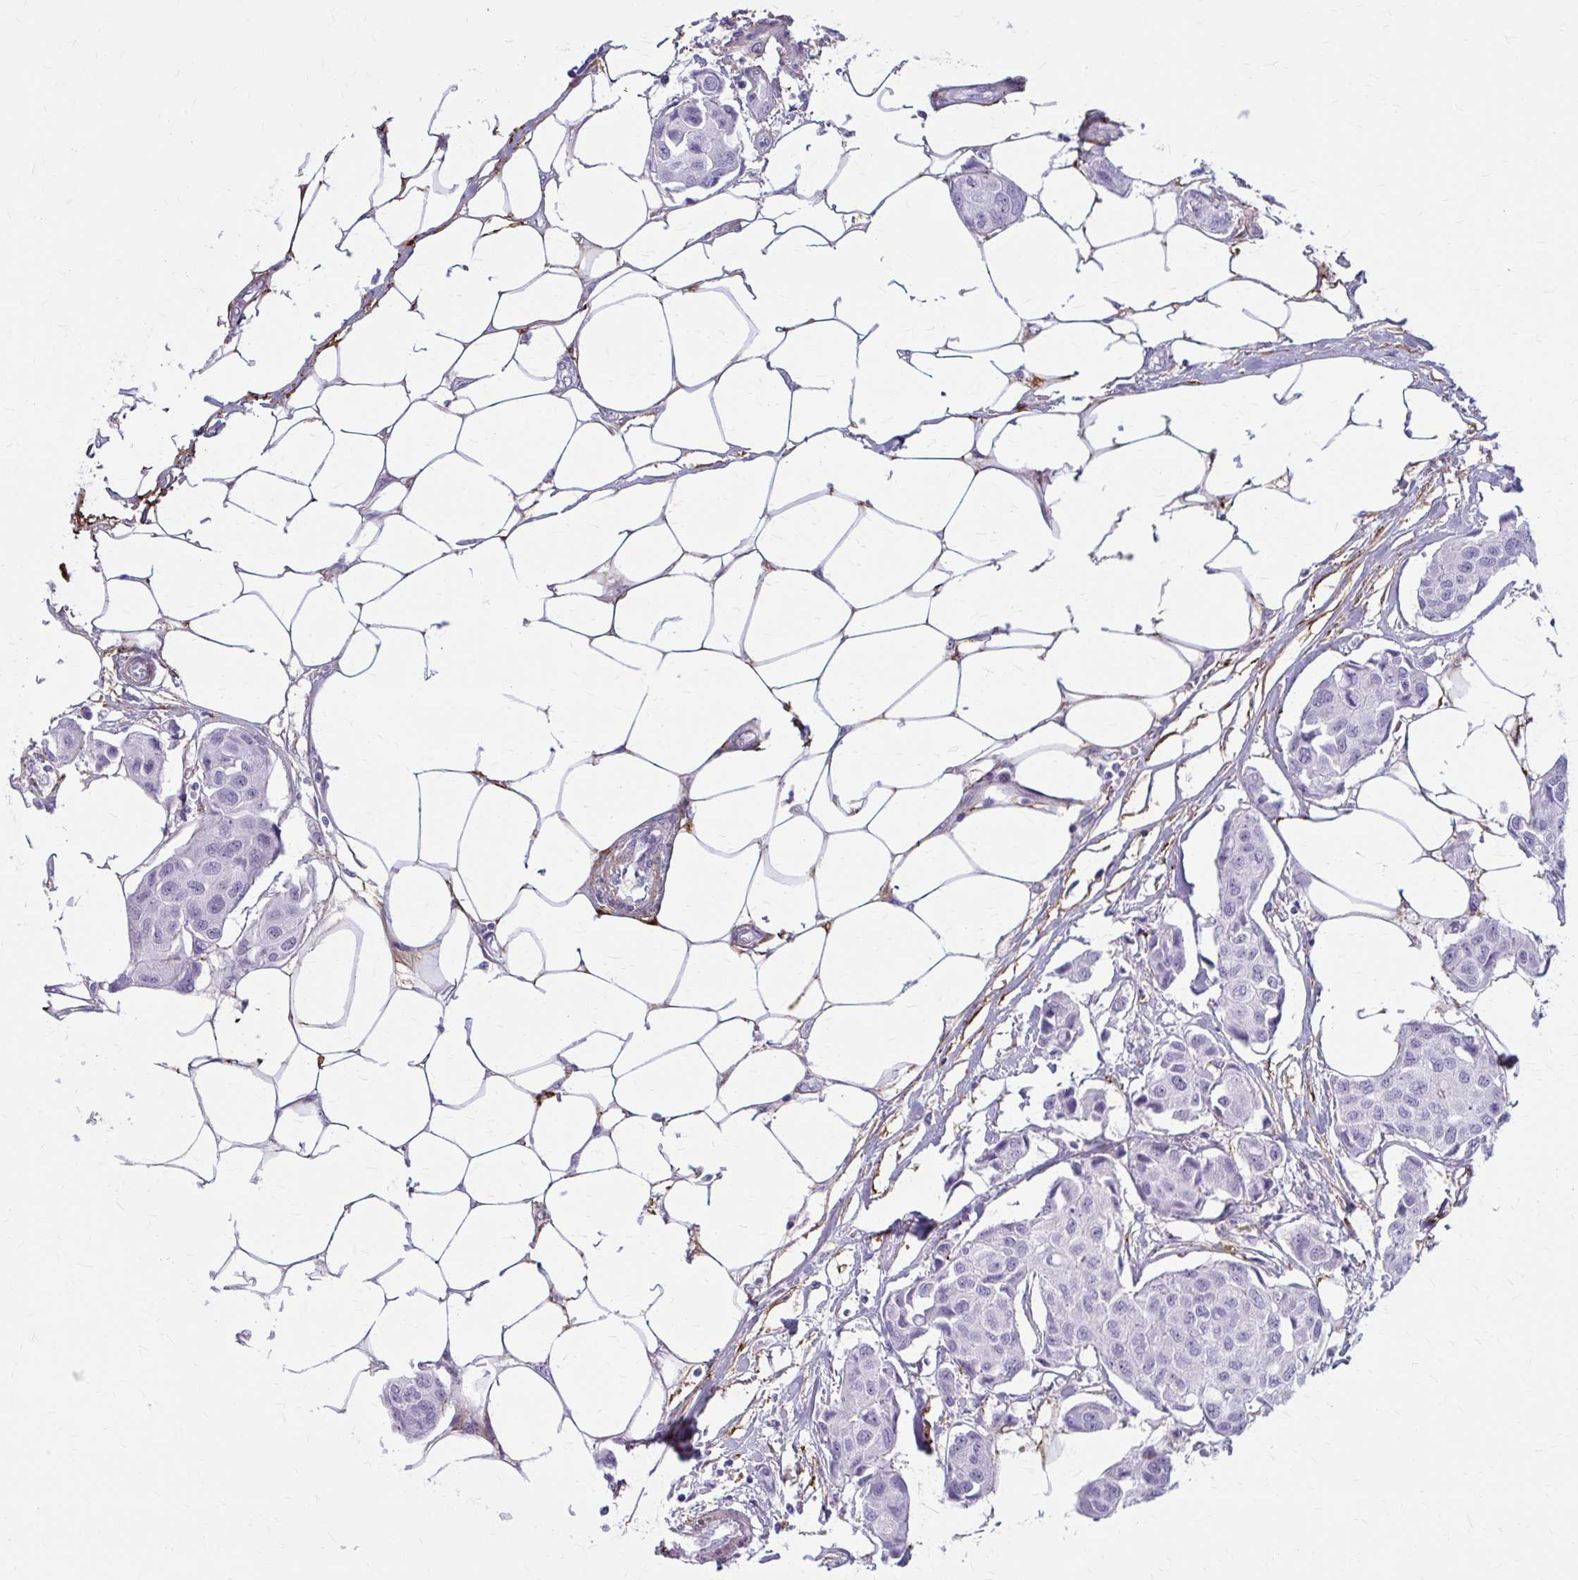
{"staining": {"intensity": "negative", "quantity": "none", "location": "none"}, "tissue": "breast cancer", "cell_type": "Tumor cells", "image_type": "cancer", "snomed": [{"axis": "morphology", "description": "Duct carcinoma"}, {"axis": "topography", "description": "Breast"}, {"axis": "topography", "description": "Lymph node"}], "caption": "Tumor cells are negative for protein expression in human breast cancer. The staining is performed using DAB brown chromogen with nuclei counter-stained in using hematoxylin.", "gene": "AKAP12", "patient": {"sex": "female", "age": 80}}